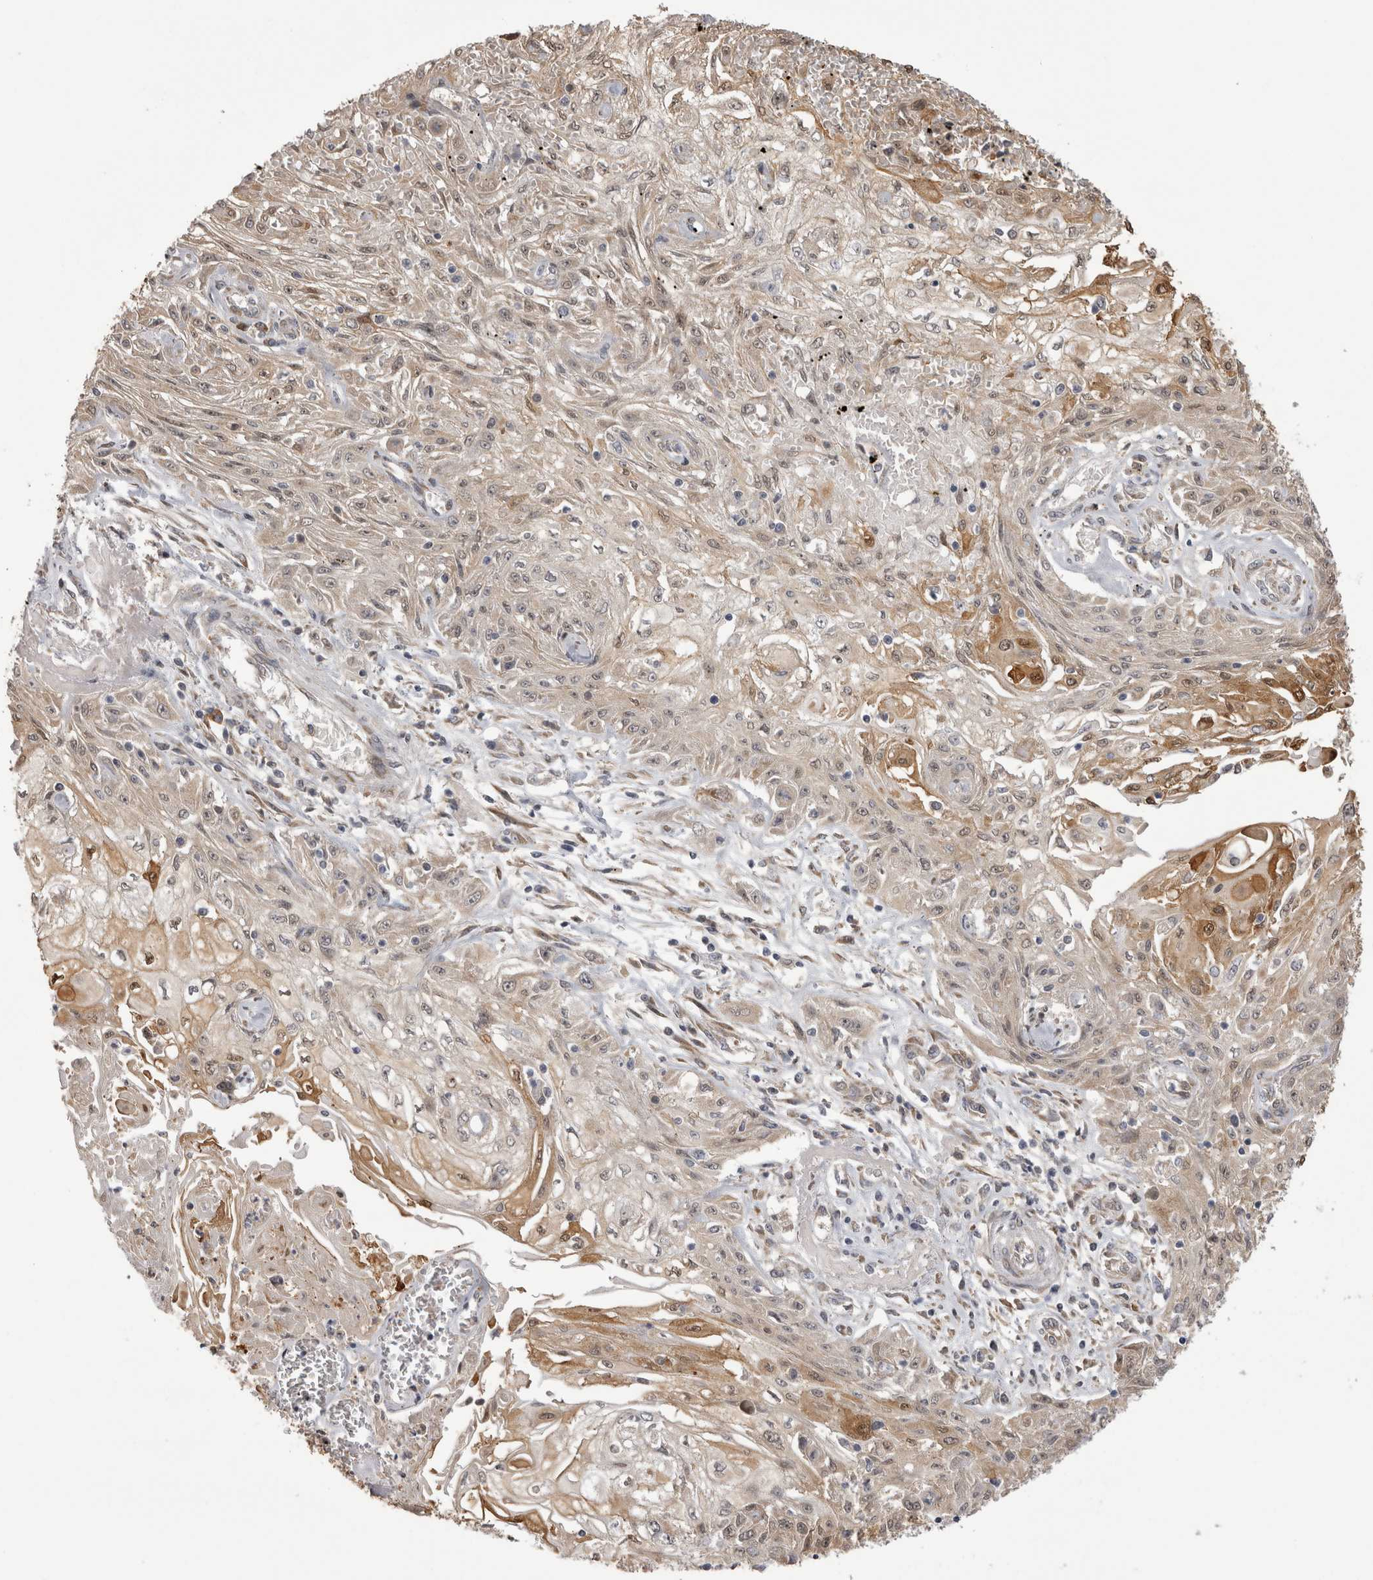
{"staining": {"intensity": "moderate", "quantity": "<25%", "location": "cytoplasmic/membranous,nuclear"}, "tissue": "skin cancer", "cell_type": "Tumor cells", "image_type": "cancer", "snomed": [{"axis": "morphology", "description": "Squamous cell carcinoma, NOS"}, {"axis": "morphology", "description": "Squamous cell carcinoma, metastatic, NOS"}, {"axis": "topography", "description": "Skin"}, {"axis": "topography", "description": "Lymph node"}], "caption": "The photomicrograph exhibits staining of skin metastatic squamous cell carcinoma, revealing moderate cytoplasmic/membranous and nuclear protein expression (brown color) within tumor cells. The staining is performed using DAB (3,3'-diaminobenzidine) brown chromogen to label protein expression. The nuclei are counter-stained blue using hematoxylin.", "gene": "CHIC2", "patient": {"sex": "male", "age": 75}}